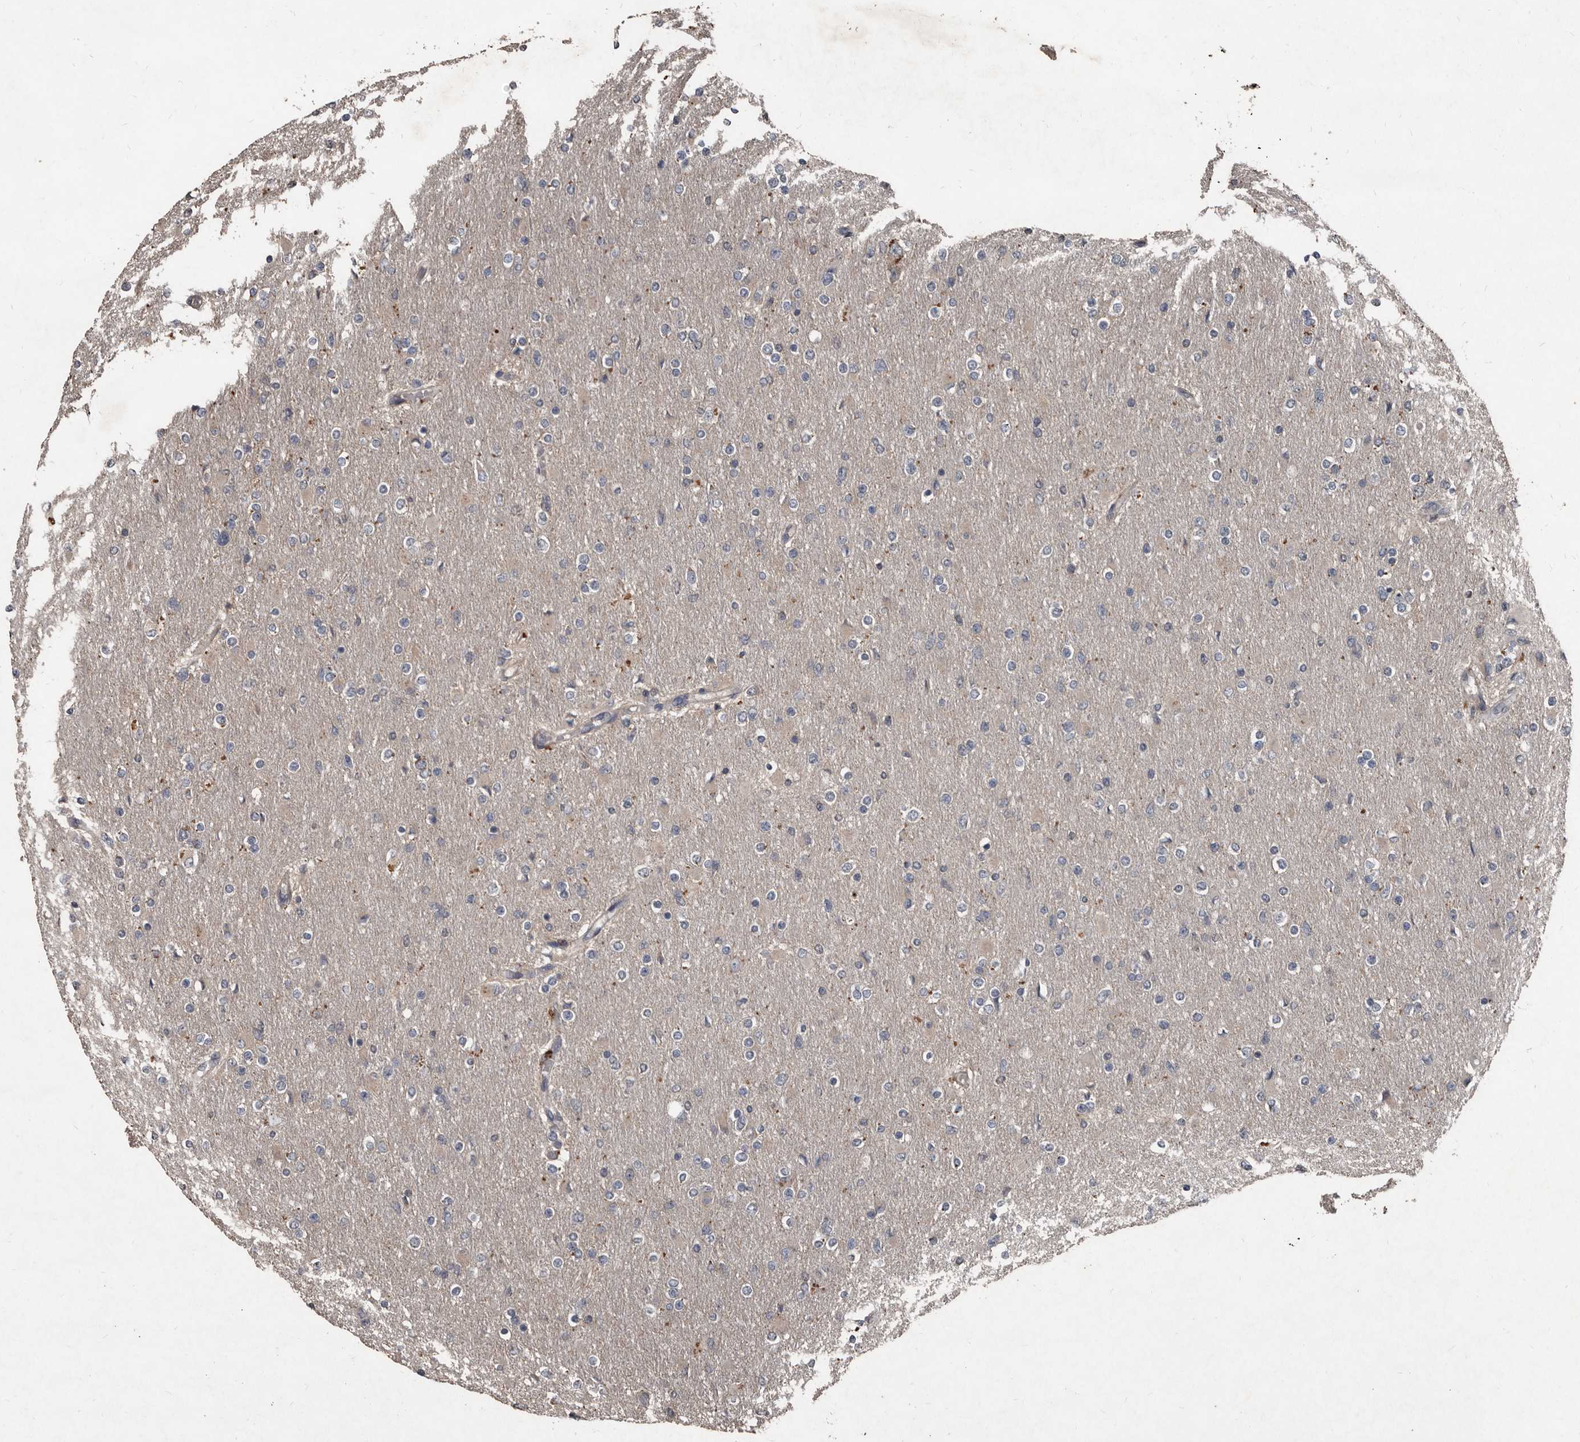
{"staining": {"intensity": "negative", "quantity": "none", "location": "none"}, "tissue": "glioma", "cell_type": "Tumor cells", "image_type": "cancer", "snomed": [{"axis": "morphology", "description": "Glioma, malignant, High grade"}, {"axis": "topography", "description": "Cerebral cortex"}], "caption": "High magnification brightfield microscopy of malignant glioma (high-grade) stained with DAB (brown) and counterstained with hematoxylin (blue): tumor cells show no significant positivity.", "gene": "GREB1", "patient": {"sex": "female", "age": 36}}